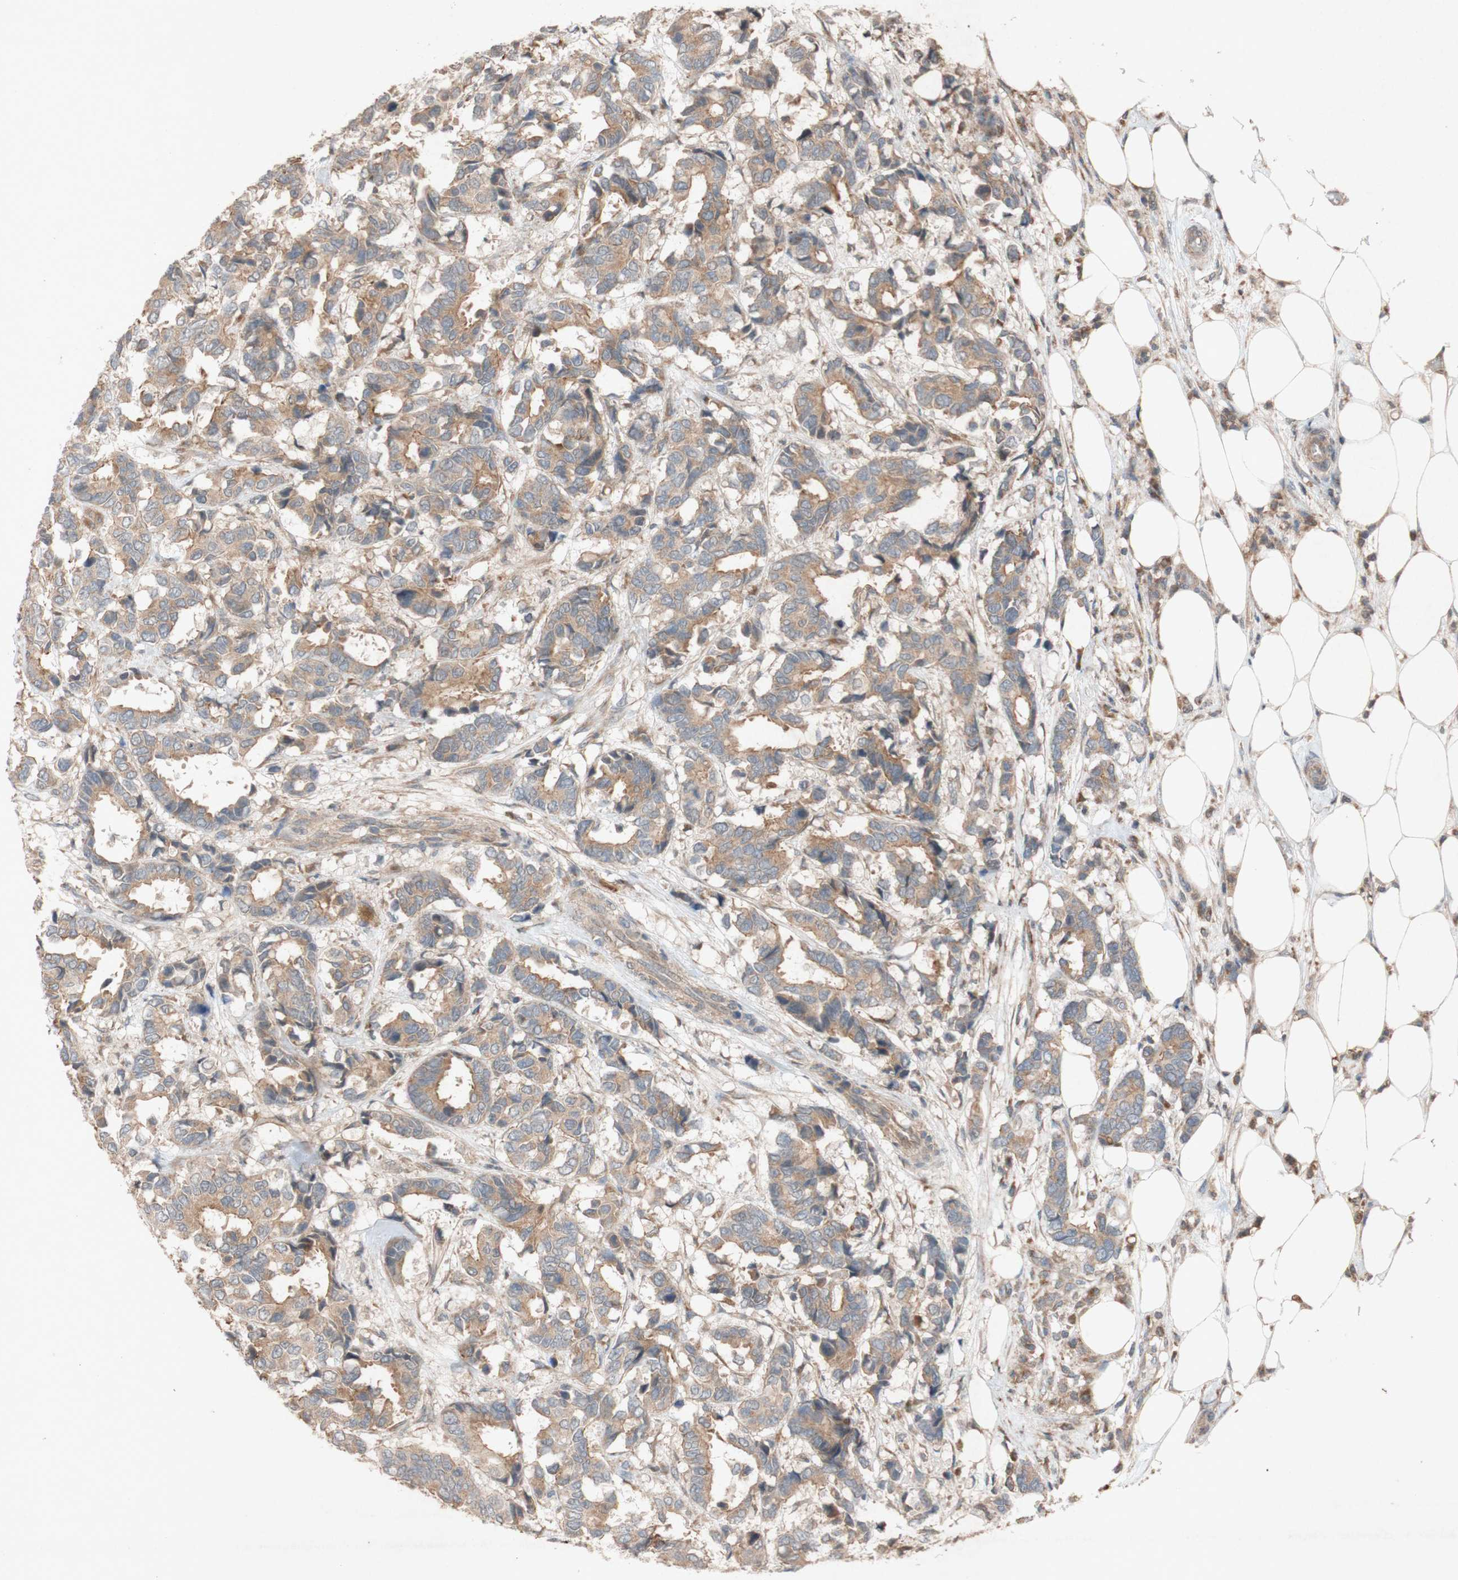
{"staining": {"intensity": "moderate", "quantity": ">75%", "location": "cytoplasmic/membranous"}, "tissue": "breast cancer", "cell_type": "Tumor cells", "image_type": "cancer", "snomed": [{"axis": "morphology", "description": "Duct carcinoma"}, {"axis": "topography", "description": "Breast"}], "caption": "Moderate cytoplasmic/membranous staining for a protein is identified in approximately >75% of tumor cells of breast cancer (infiltrating ductal carcinoma) using IHC.", "gene": "ATP6V1F", "patient": {"sex": "female", "age": 87}}